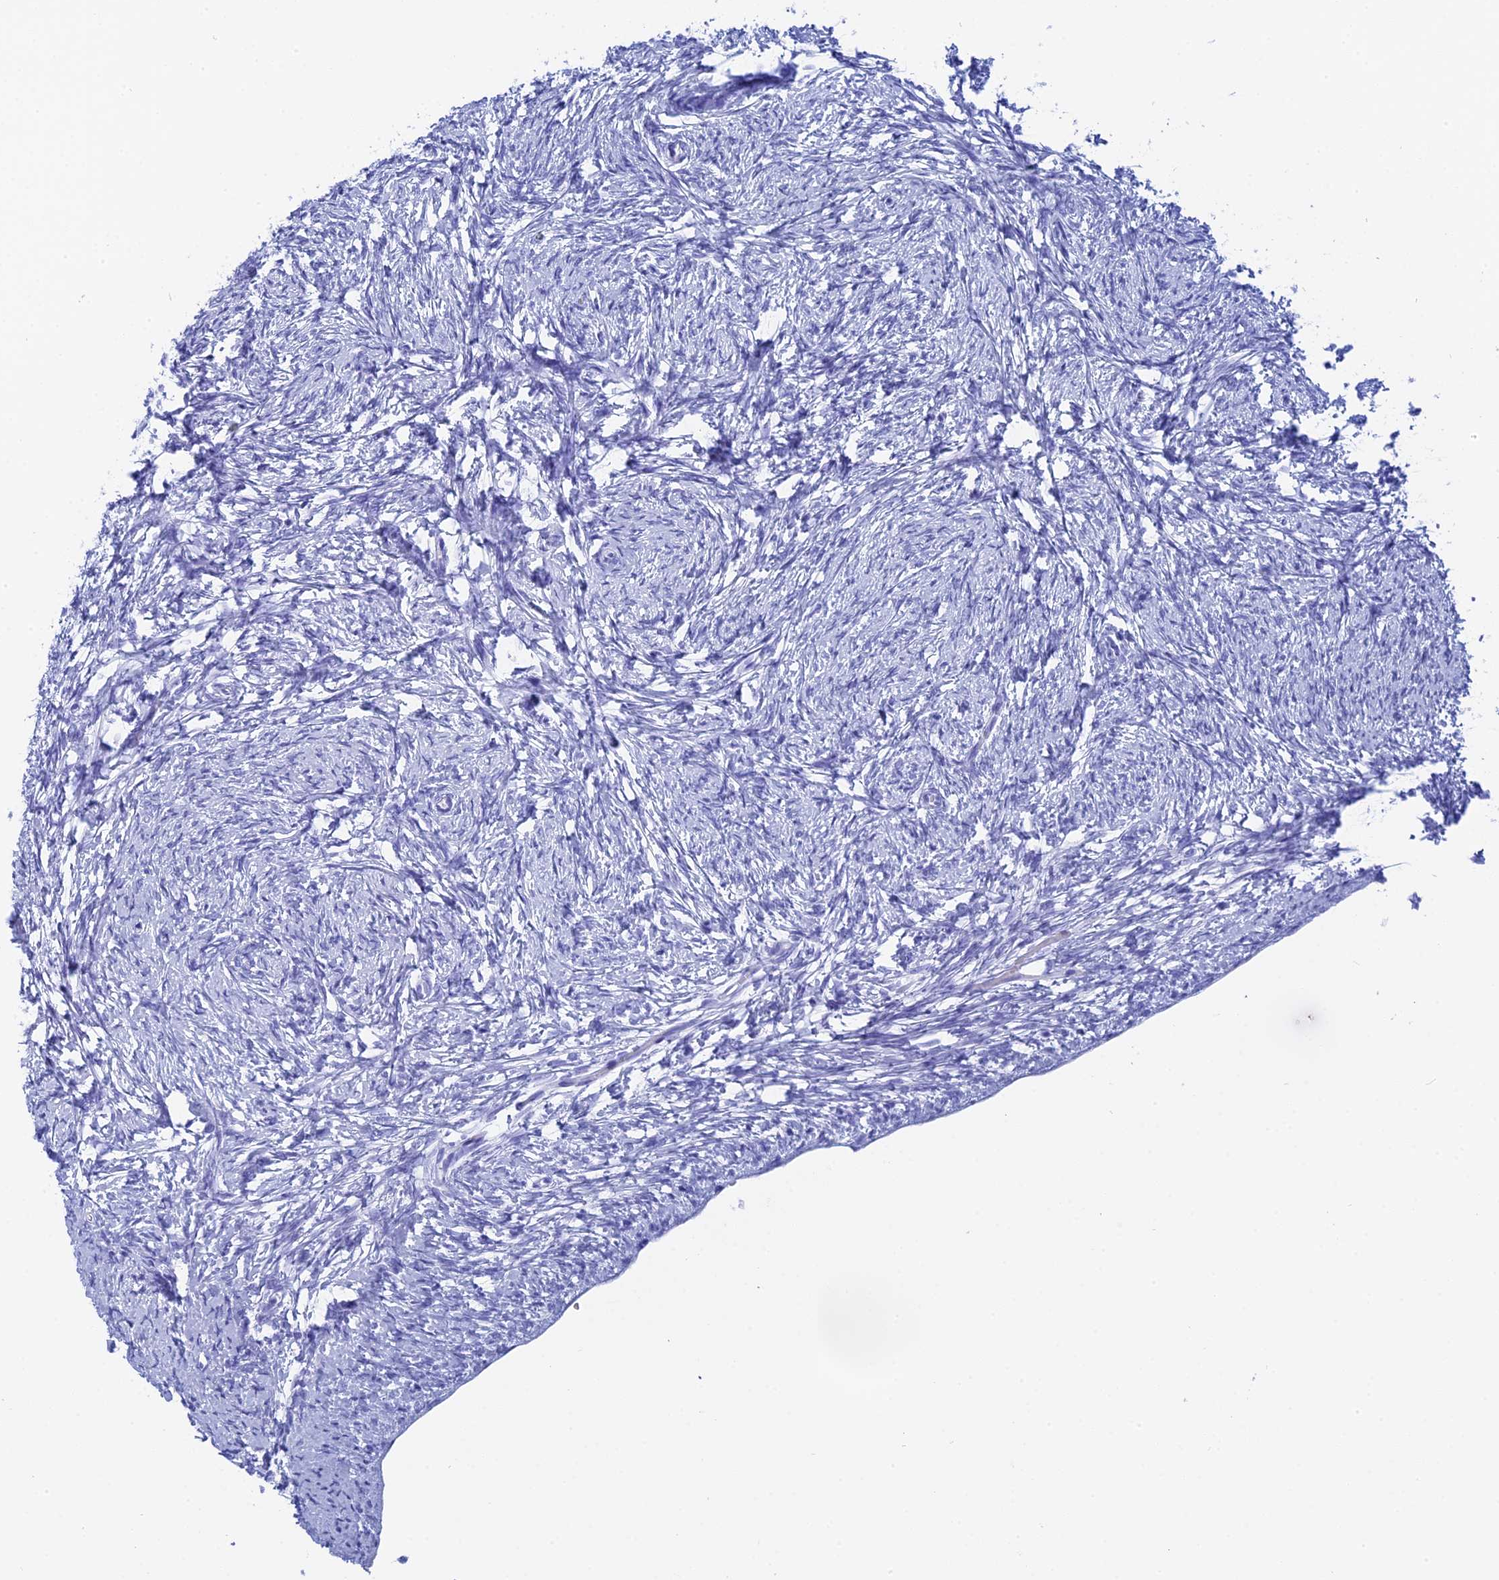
{"staining": {"intensity": "negative", "quantity": "none", "location": "none"}, "tissue": "ovary", "cell_type": "Ovarian stroma cells", "image_type": "normal", "snomed": [{"axis": "morphology", "description": "Normal tissue, NOS"}, {"axis": "topography", "description": "Ovary"}], "caption": "Immunohistochemistry (IHC) image of benign ovary stained for a protein (brown), which reveals no positivity in ovarian stroma cells.", "gene": "TEX101", "patient": {"sex": "female", "age": 34}}